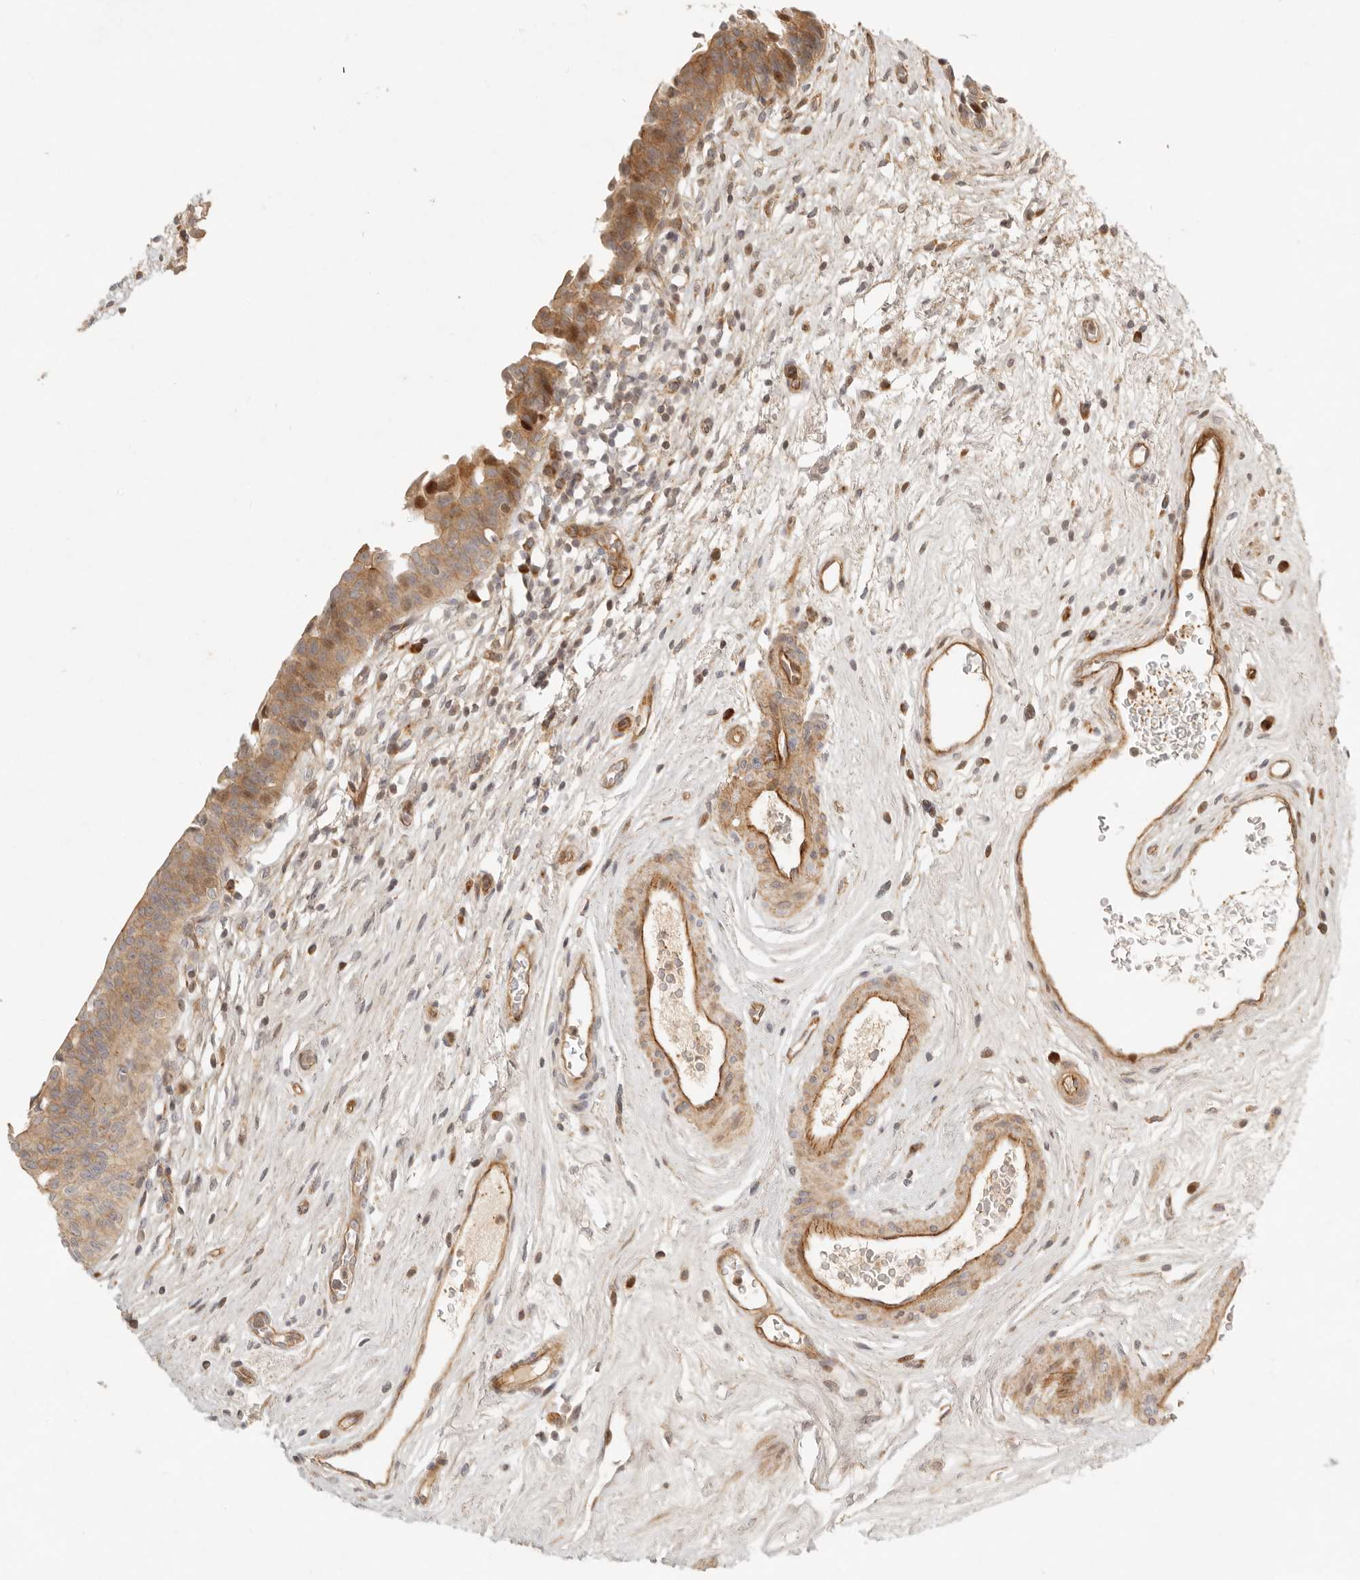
{"staining": {"intensity": "moderate", "quantity": ">75%", "location": "cytoplasmic/membranous"}, "tissue": "urinary bladder", "cell_type": "Urothelial cells", "image_type": "normal", "snomed": [{"axis": "morphology", "description": "Normal tissue, NOS"}, {"axis": "topography", "description": "Urinary bladder"}], "caption": "Protein staining shows moderate cytoplasmic/membranous positivity in about >75% of urothelial cells in benign urinary bladder. The staining was performed using DAB (3,3'-diaminobenzidine), with brown indicating positive protein expression. Nuclei are stained blue with hematoxylin.", "gene": "KLHL38", "patient": {"sex": "male", "age": 83}}